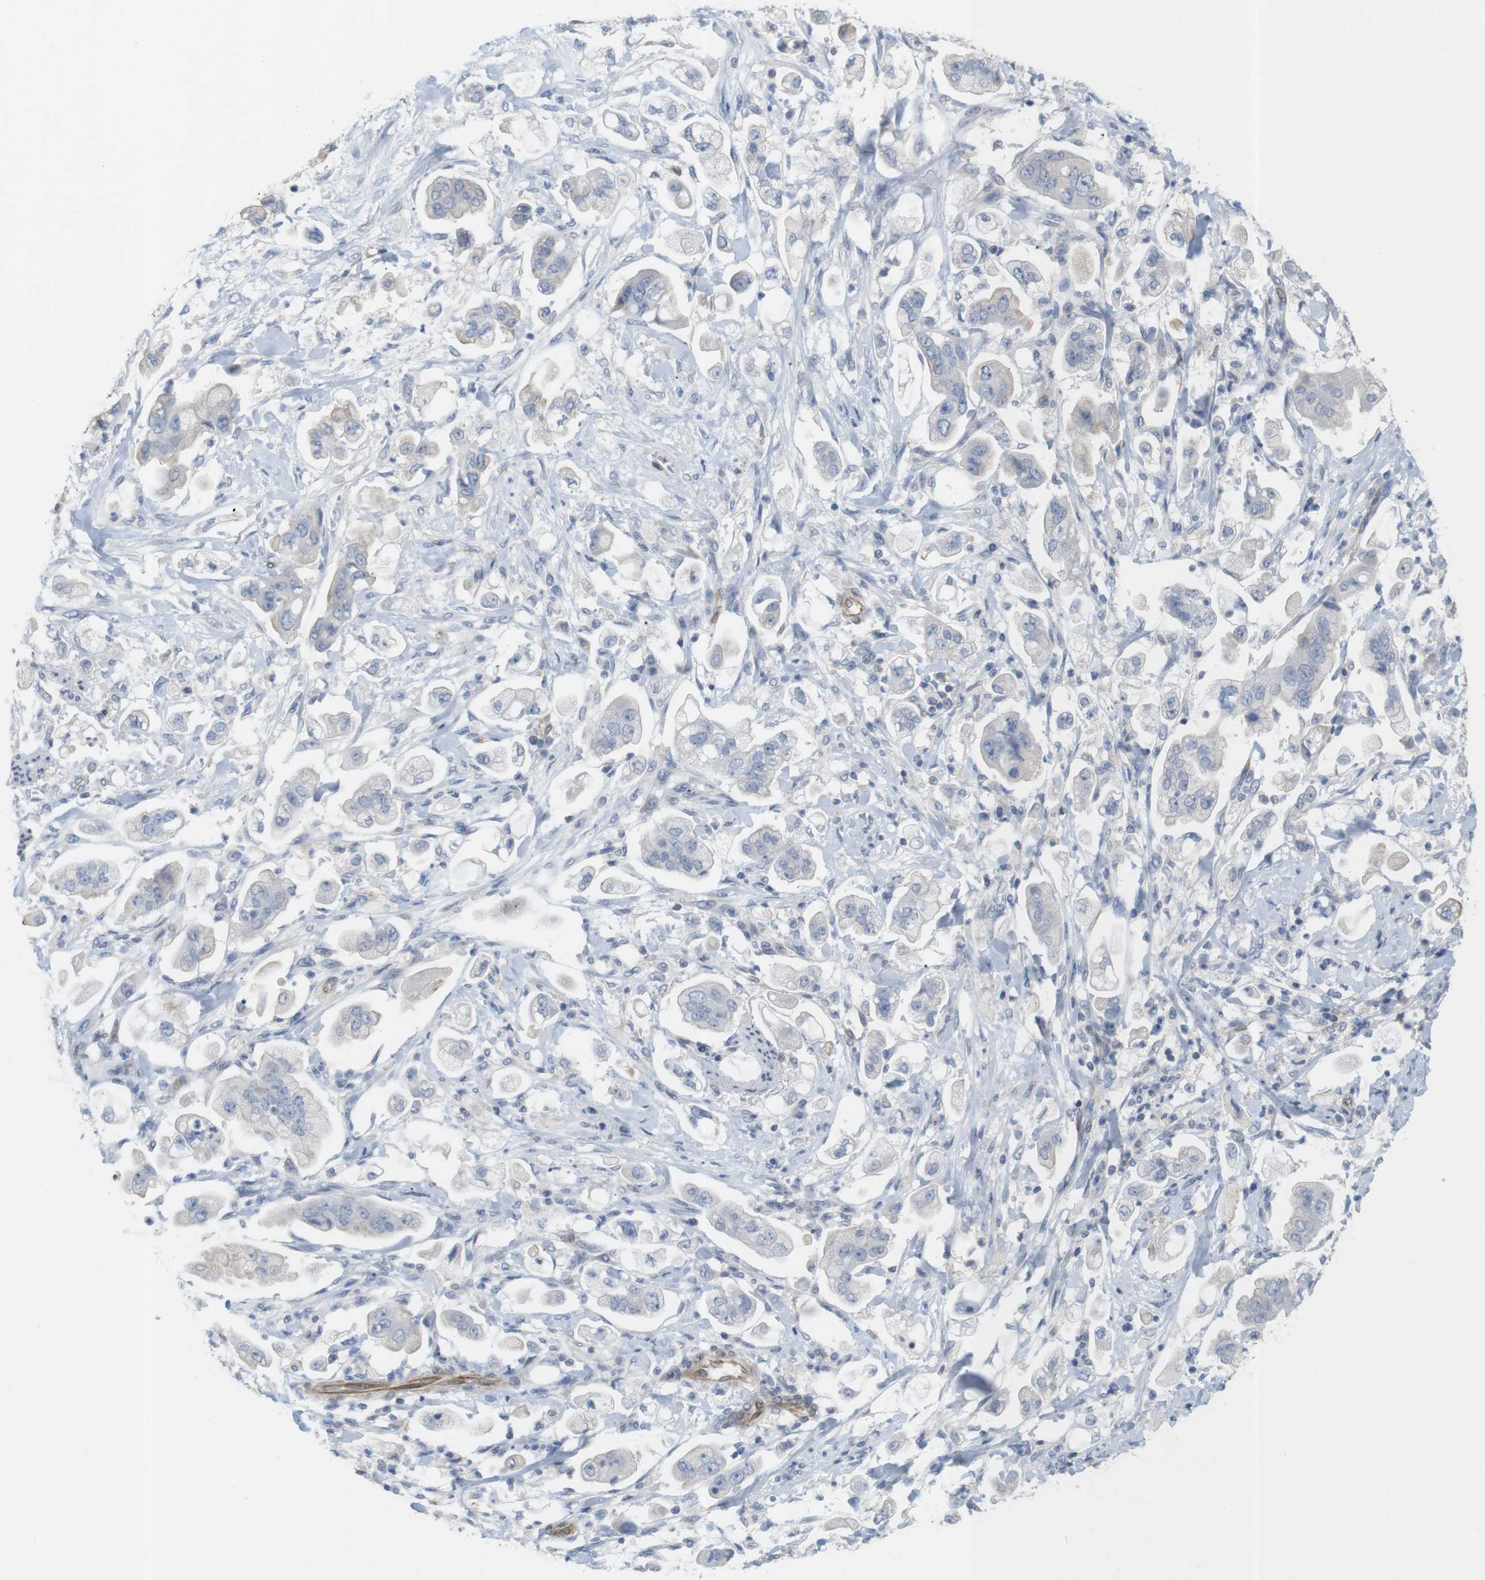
{"staining": {"intensity": "negative", "quantity": "none", "location": "none"}, "tissue": "stomach cancer", "cell_type": "Tumor cells", "image_type": "cancer", "snomed": [{"axis": "morphology", "description": "Adenocarcinoma, NOS"}, {"axis": "topography", "description": "Stomach"}], "caption": "Immunohistochemistry (IHC) micrograph of adenocarcinoma (stomach) stained for a protein (brown), which exhibits no positivity in tumor cells. (Immunohistochemistry (IHC), brightfield microscopy, high magnification).", "gene": "ITPR1", "patient": {"sex": "male", "age": 62}}